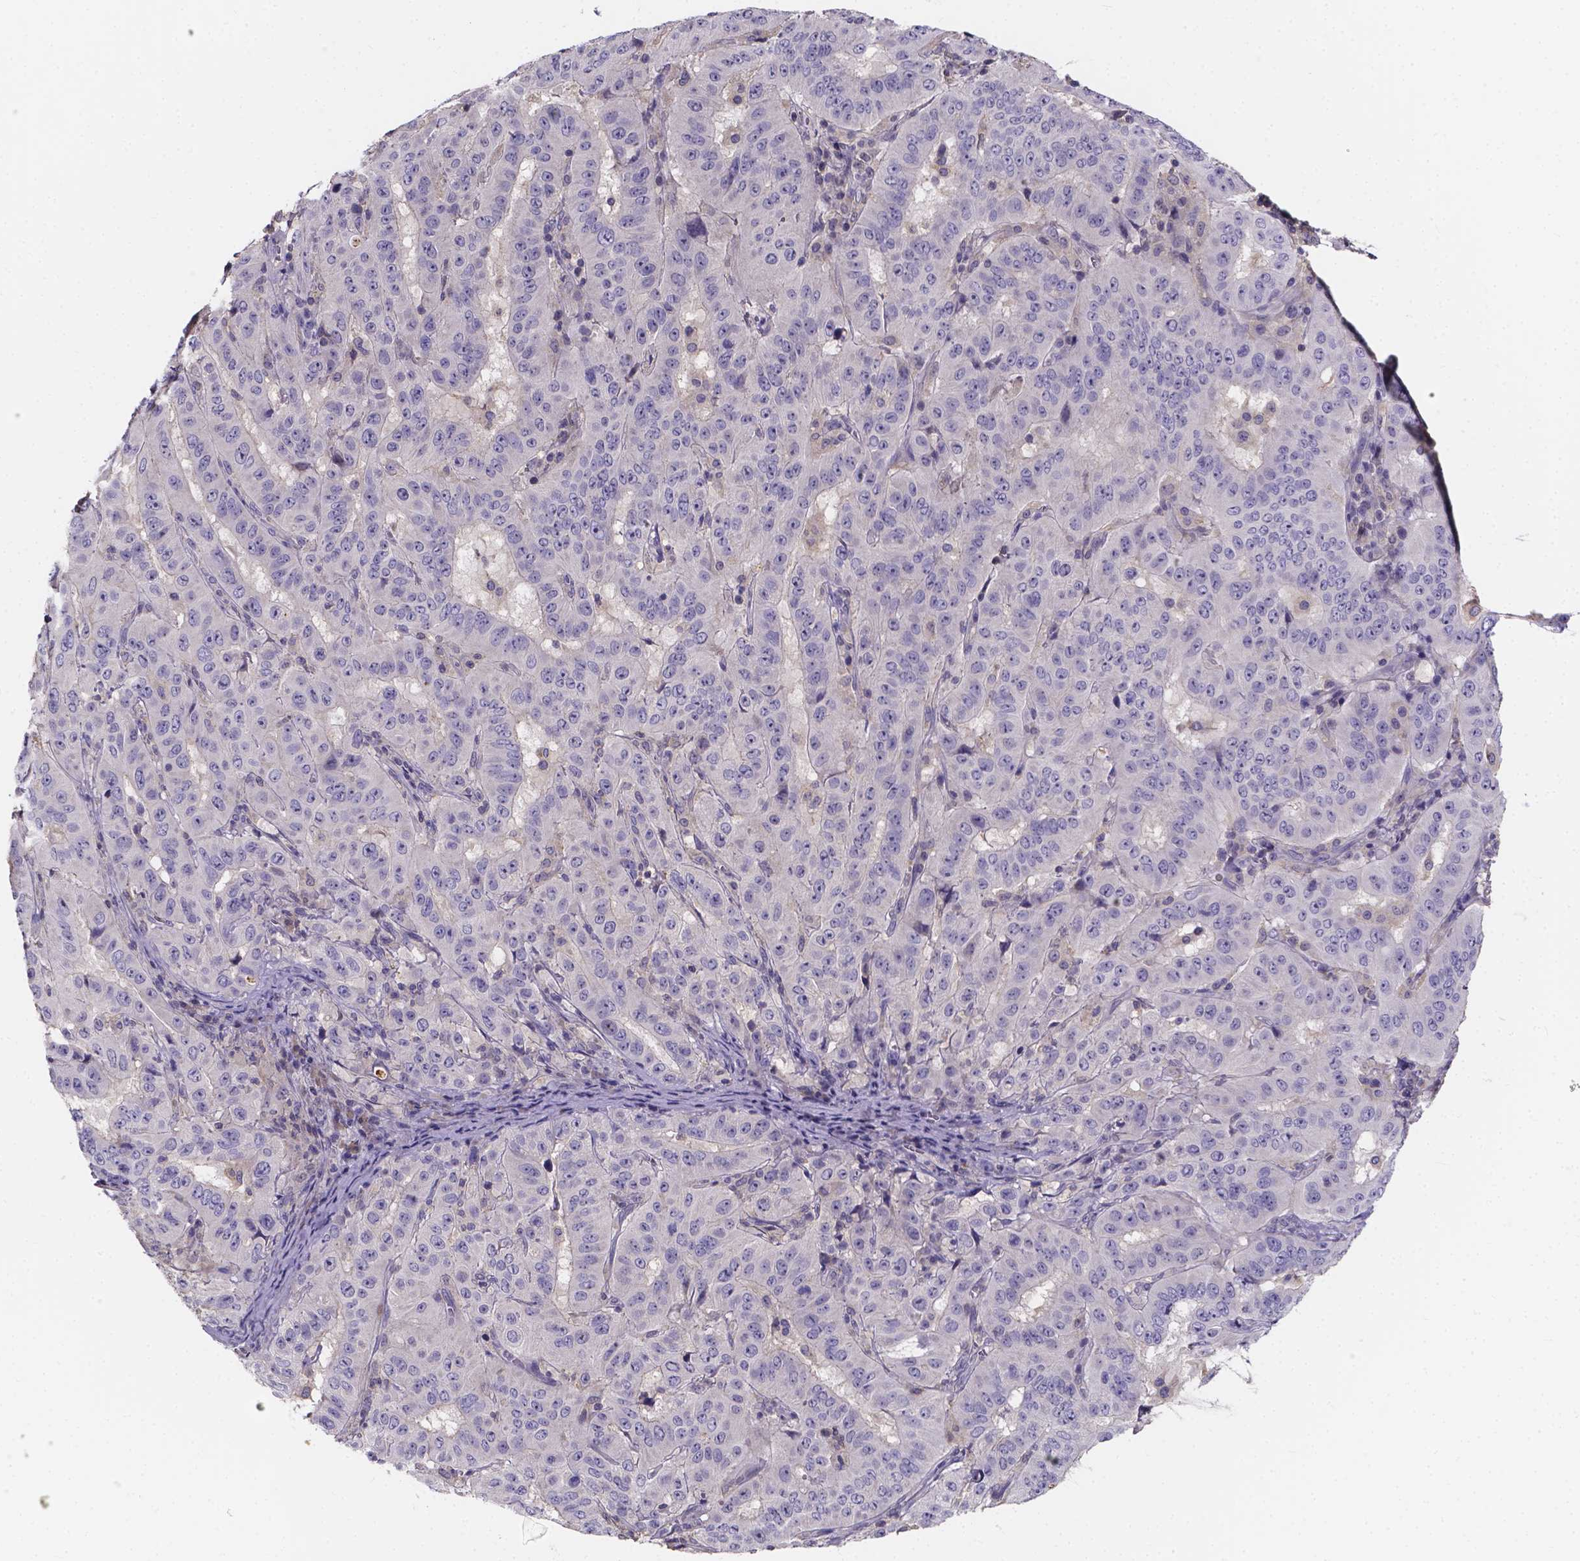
{"staining": {"intensity": "negative", "quantity": "none", "location": "none"}, "tissue": "pancreatic cancer", "cell_type": "Tumor cells", "image_type": "cancer", "snomed": [{"axis": "morphology", "description": "Adenocarcinoma, NOS"}, {"axis": "topography", "description": "Pancreas"}], "caption": "High power microscopy histopathology image of an immunohistochemistry (IHC) histopathology image of pancreatic cancer, revealing no significant expression in tumor cells. (Brightfield microscopy of DAB immunohistochemistry at high magnification).", "gene": "SPOCD1", "patient": {"sex": "male", "age": 63}}